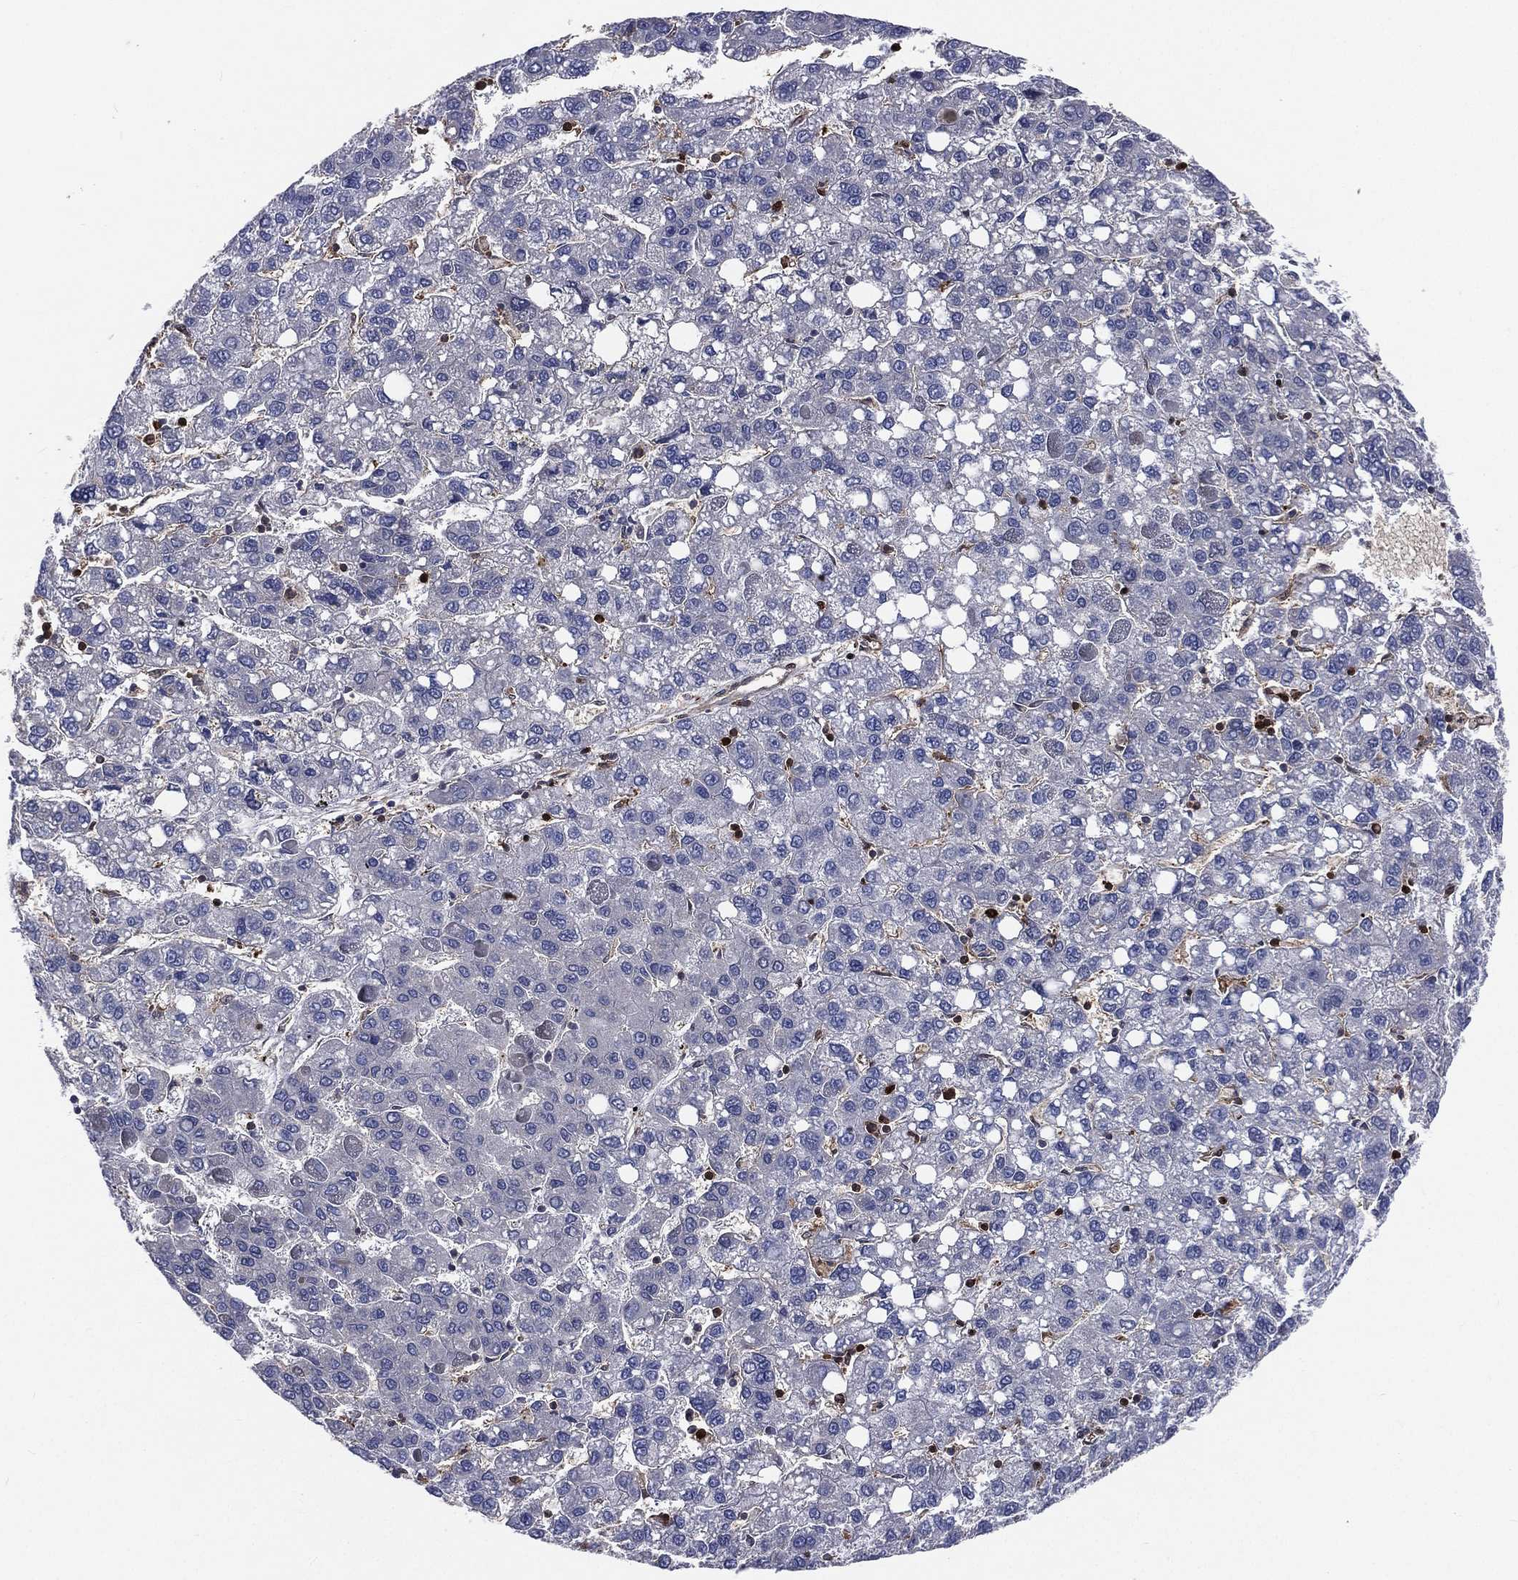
{"staining": {"intensity": "negative", "quantity": "none", "location": "none"}, "tissue": "liver cancer", "cell_type": "Tumor cells", "image_type": "cancer", "snomed": [{"axis": "morphology", "description": "Carcinoma, Hepatocellular, NOS"}, {"axis": "topography", "description": "Liver"}], "caption": "This is an immunohistochemistry (IHC) image of human liver hepatocellular carcinoma. There is no positivity in tumor cells.", "gene": "TBC1D2", "patient": {"sex": "female", "age": 82}}